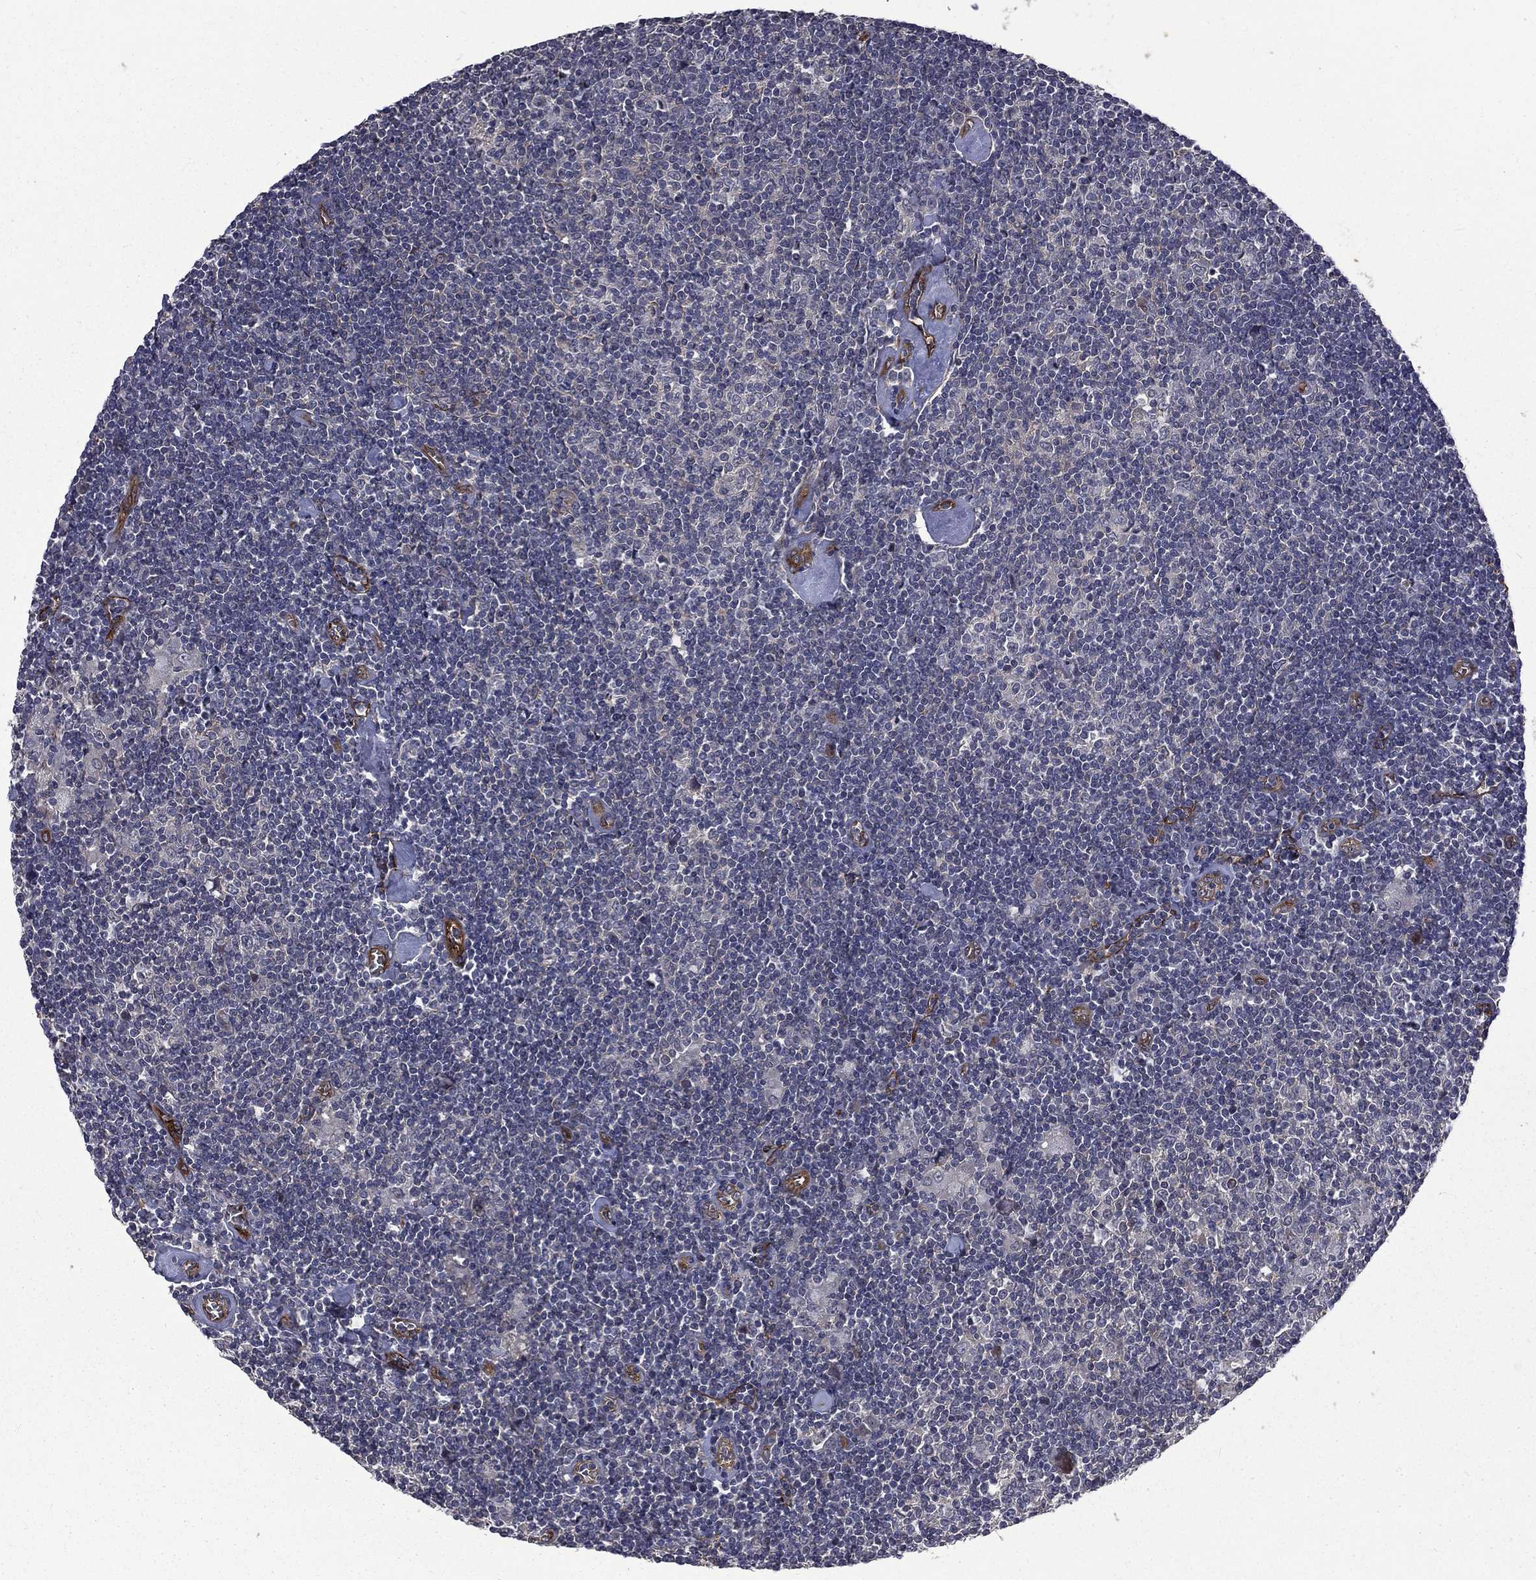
{"staining": {"intensity": "negative", "quantity": "none", "location": "none"}, "tissue": "lymphoma", "cell_type": "Tumor cells", "image_type": "cancer", "snomed": [{"axis": "morphology", "description": "Hodgkin's disease, NOS"}, {"axis": "topography", "description": "Lymph node"}], "caption": "Immunohistochemical staining of lymphoma reveals no significant staining in tumor cells.", "gene": "PPFIBP1", "patient": {"sex": "male", "age": 40}}